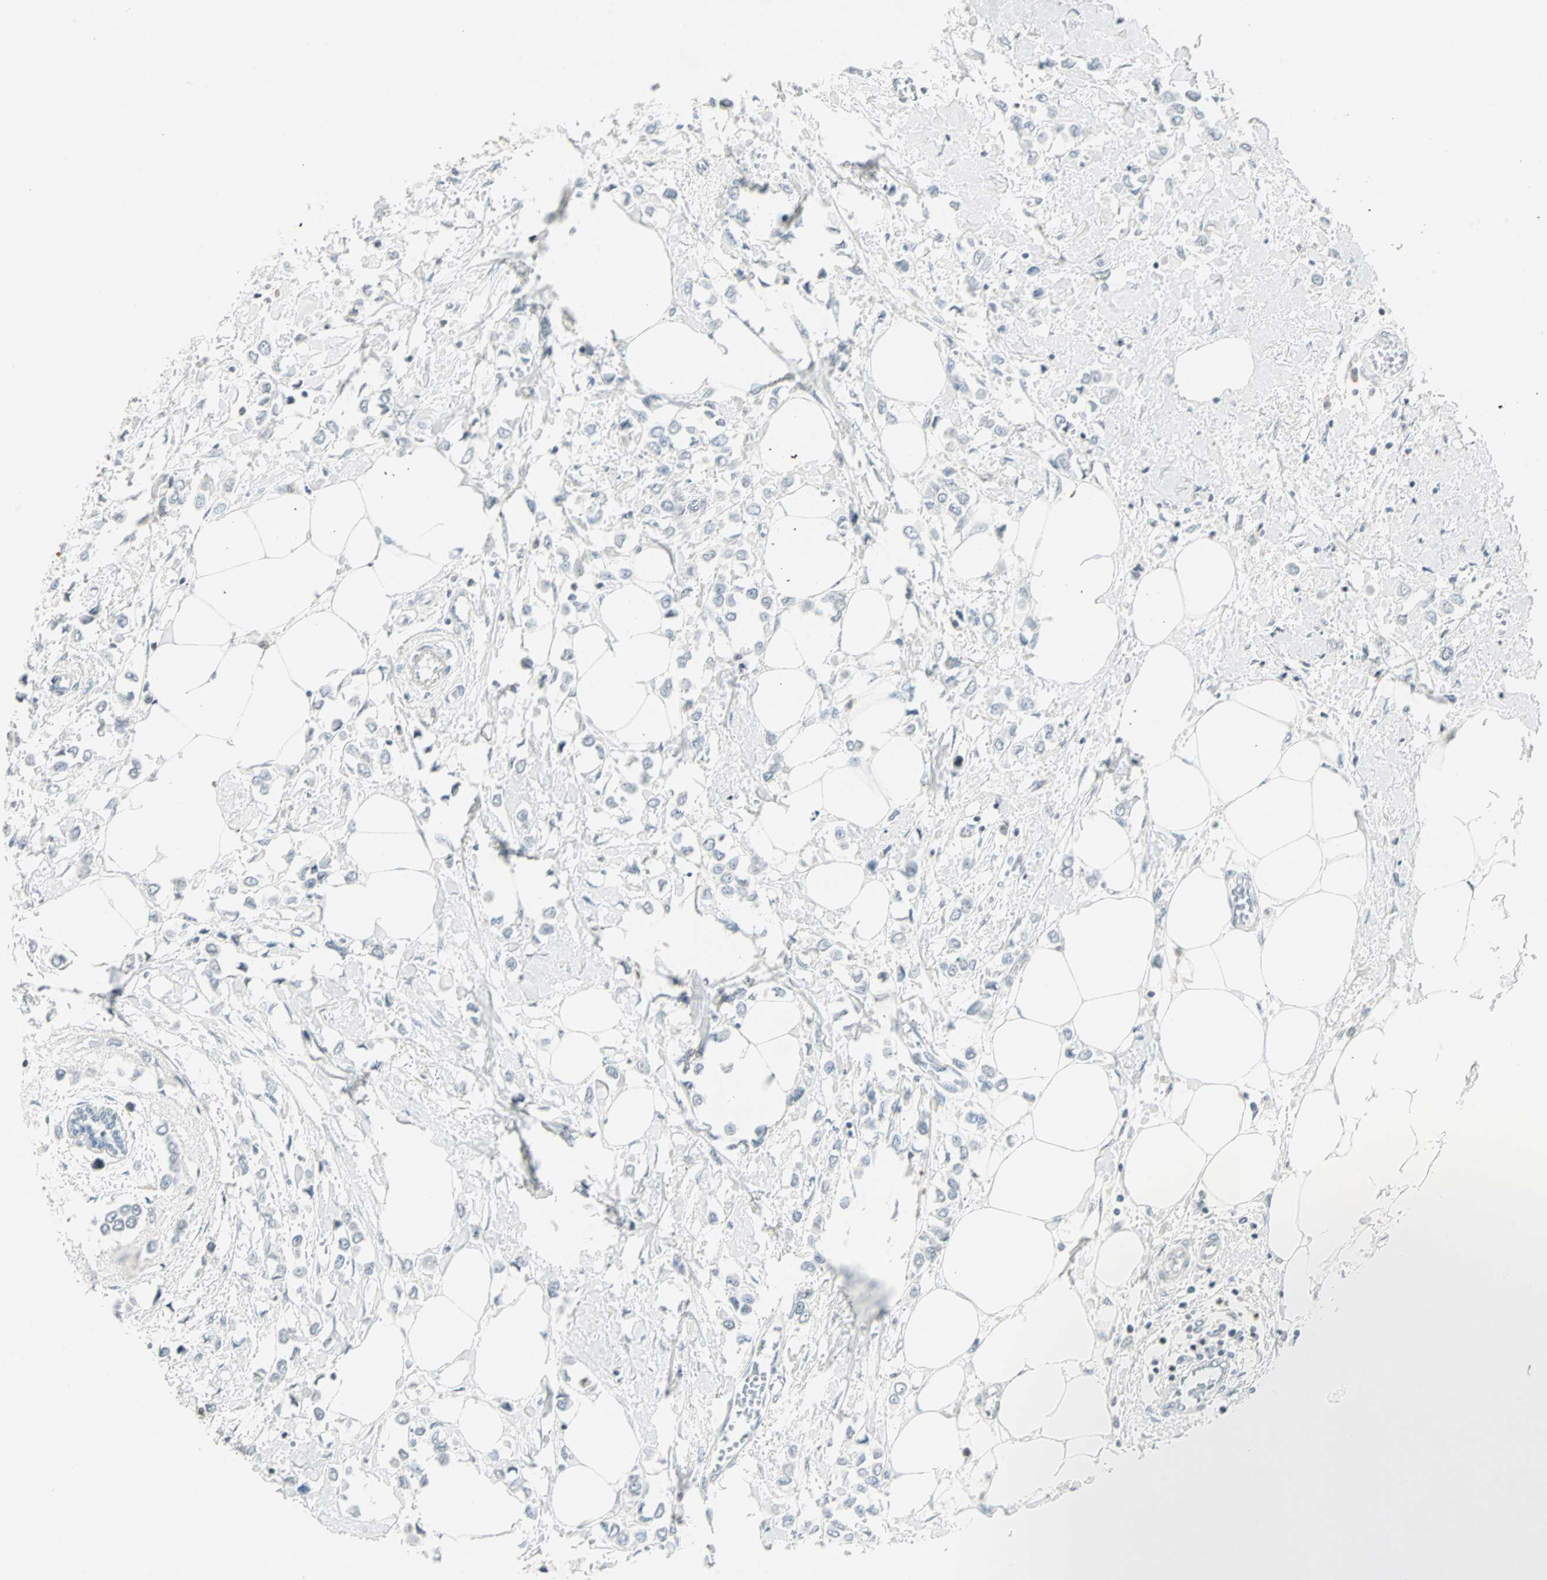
{"staining": {"intensity": "weak", "quantity": "<25%", "location": "nuclear"}, "tissue": "breast cancer", "cell_type": "Tumor cells", "image_type": "cancer", "snomed": [{"axis": "morphology", "description": "Lobular carcinoma"}, {"axis": "topography", "description": "Breast"}], "caption": "Immunohistochemical staining of breast cancer exhibits no significant expression in tumor cells. Brightfield microscopy of immunohistochemistry (IHC) stained with DAB (3,3'-diaminobenzidine) (brown) and hematoxylin (blue), captured at high magnification.", "gene": "SMAD3", "patient": {"sex": "female", "age": 51}}